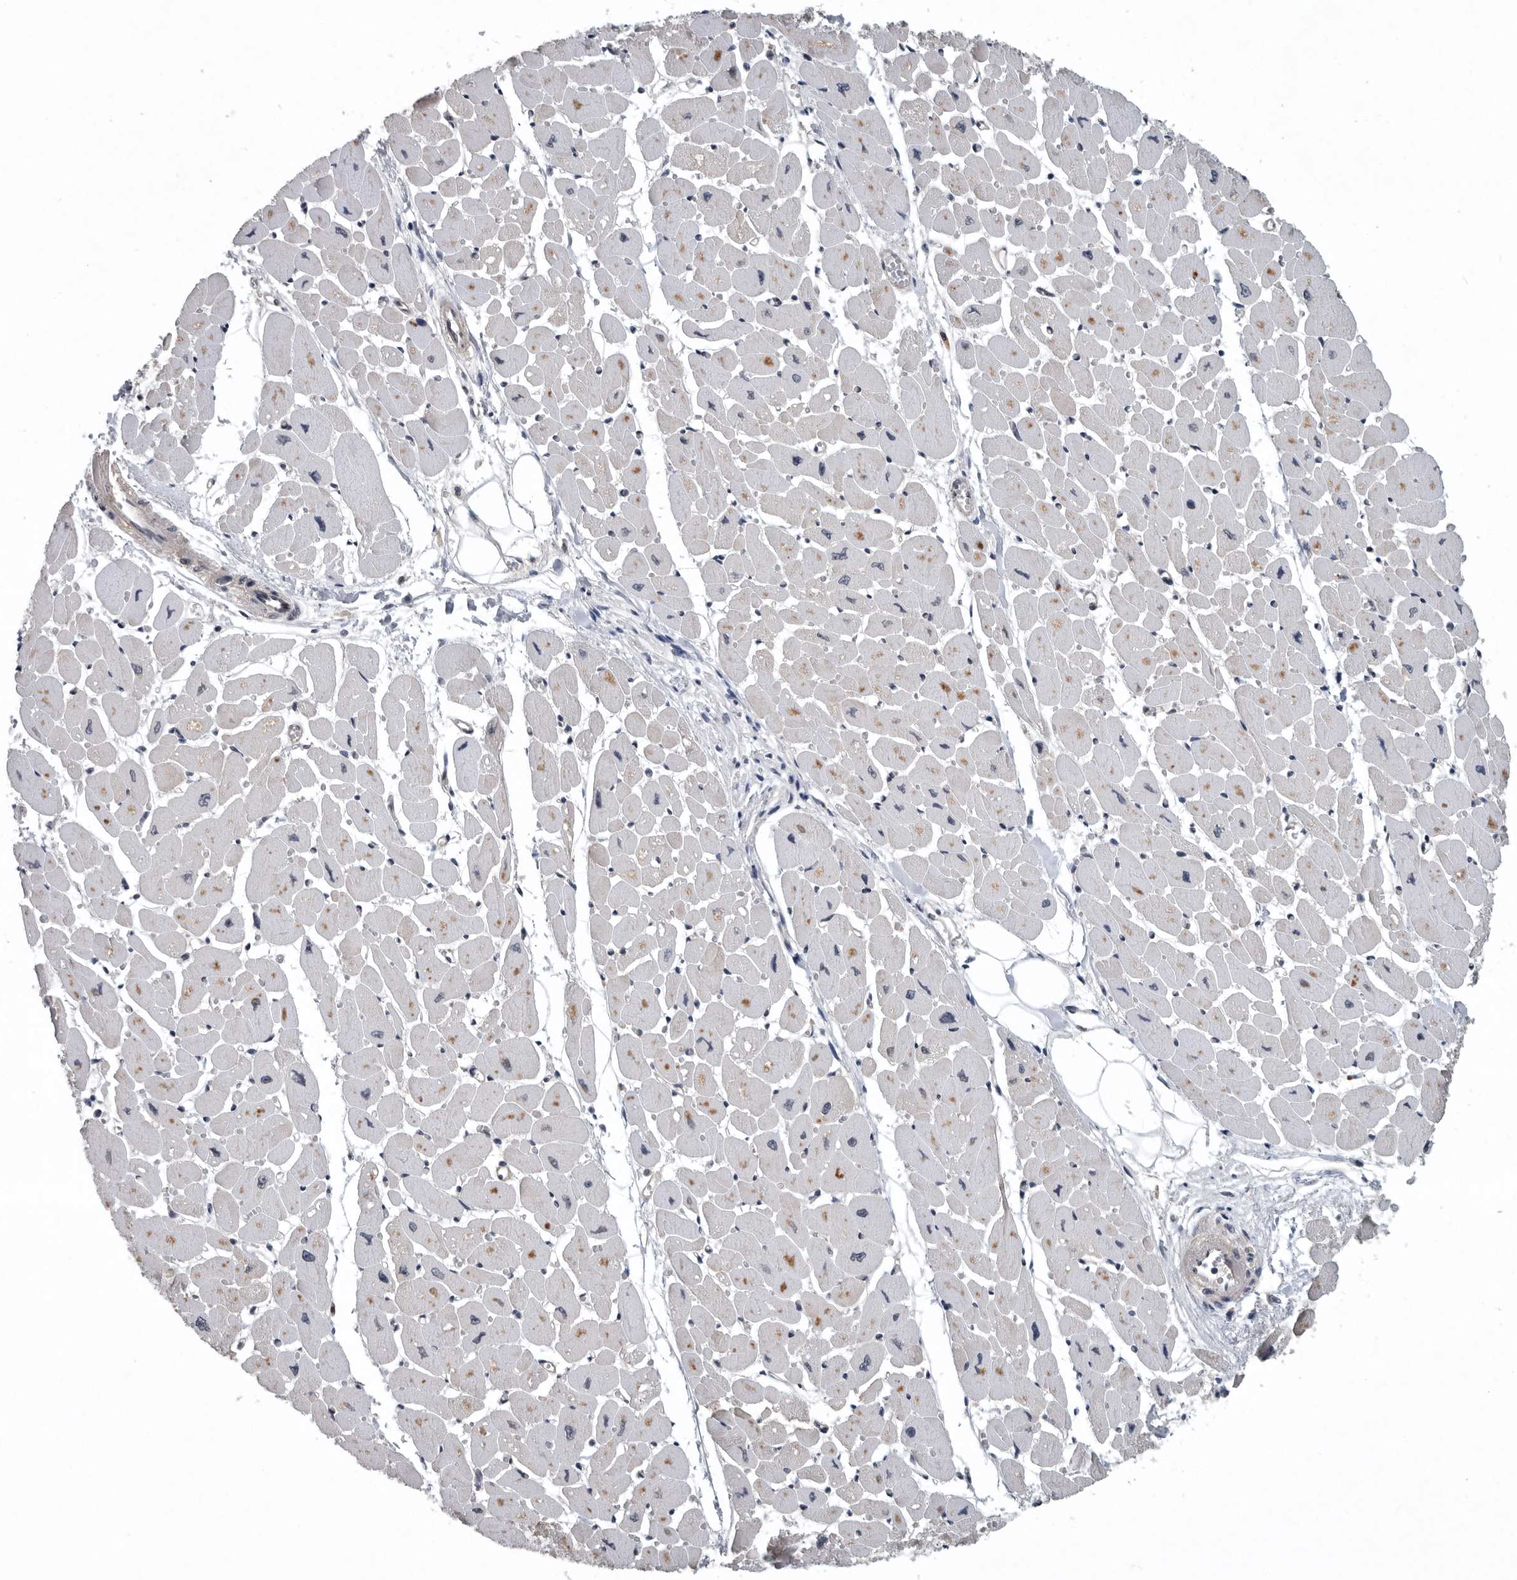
{"staining": {"intensity": "weak", "quantity": "25%-75%", "location": "cytoplasmic/membranous"}, "tissue": "heart muscle", "cell_type": "Cardiomyocytes", "image_type": "normal", "snomed": [{"axis": "morphology", "description": "Normal tissue, NOS"}, {"axis": "topography", "description": "Heart"}], "caption": "Cardiomyocytes demonstrate low levels of weak cytoplasmic/membranous expression in approximately 25%-75% of cells in benign human heart muscle.", "gene": "SENP7", "patient": {"sex": "female", "age": 54}}